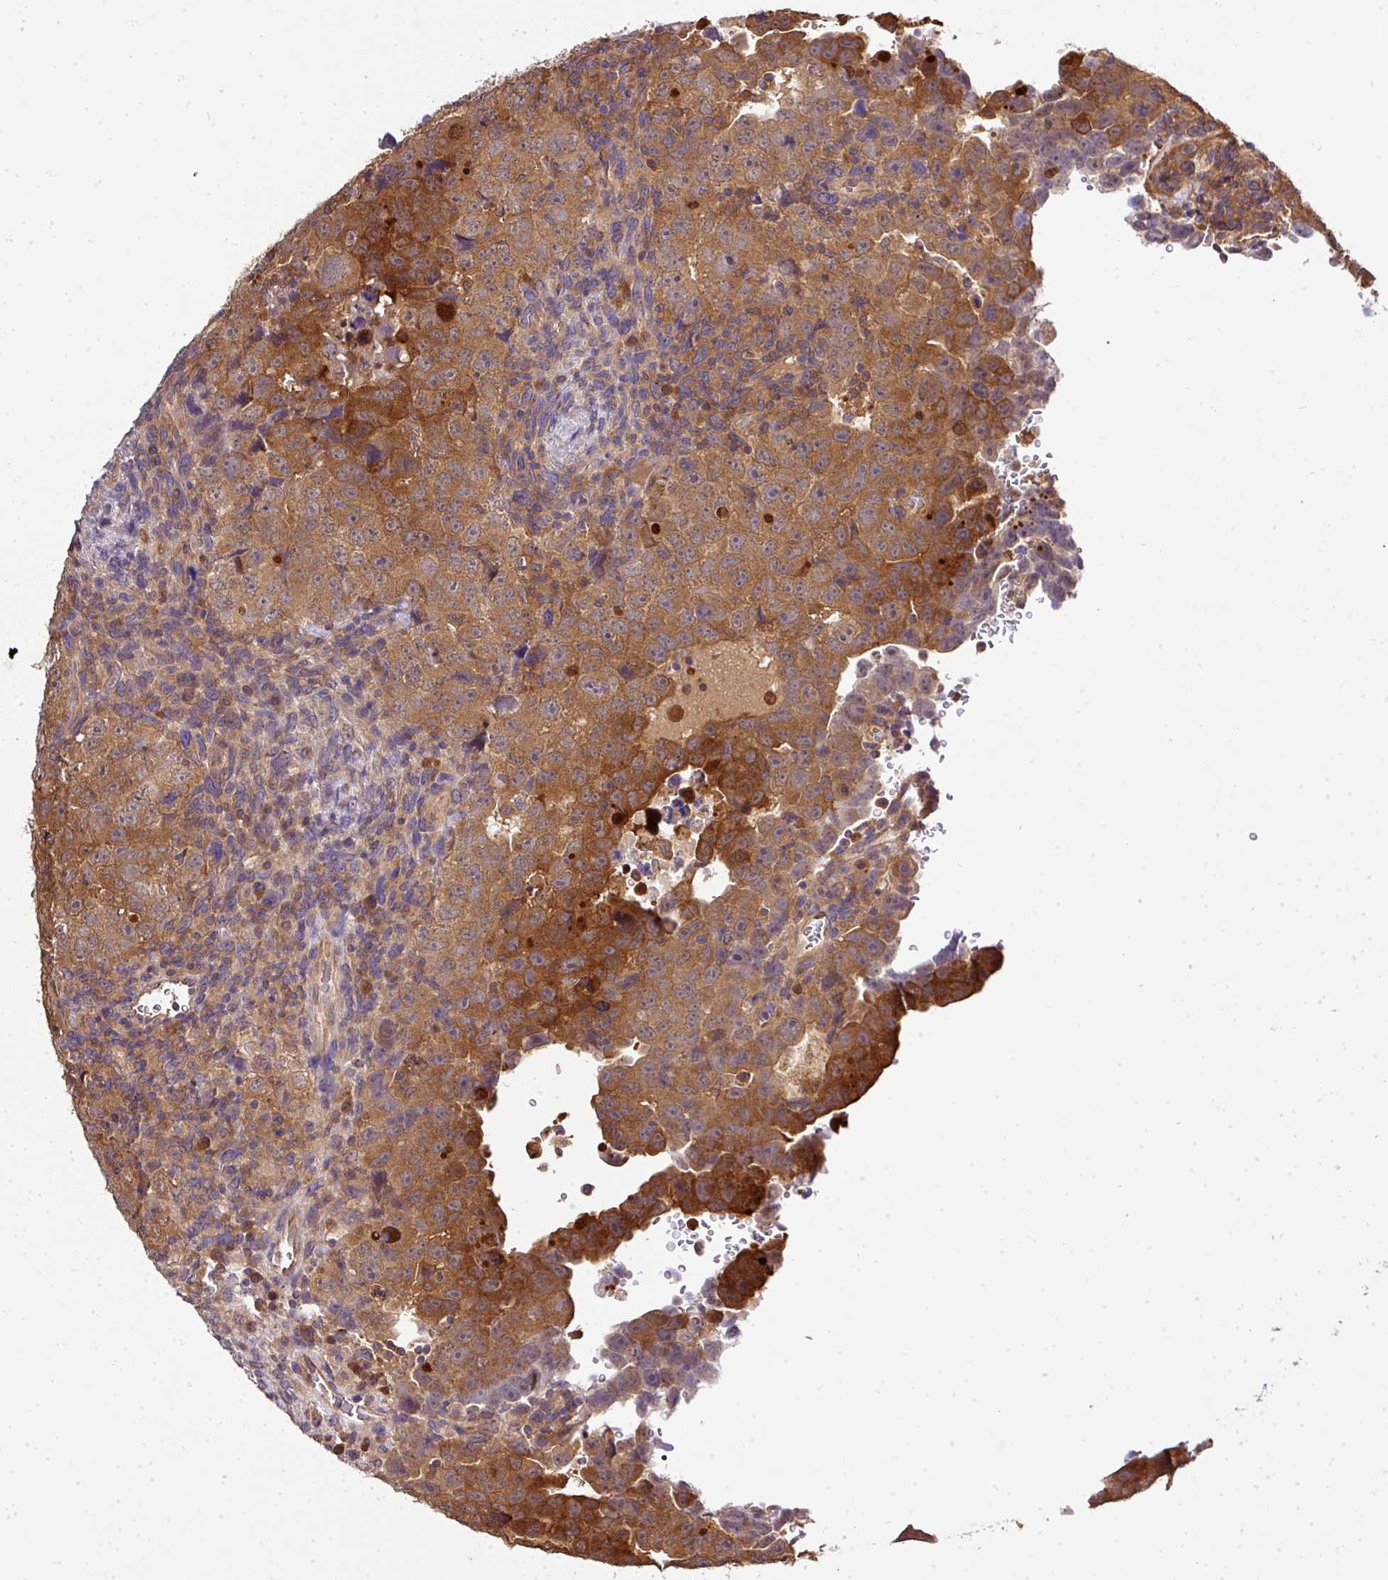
{"staining": {"intensity": "moderate", "quantity": ">75%", "location": "cytoplasmic/membranous"}, "tissue": "testis cancer", "cell_type": "Tumor cells", "image_type": "cancer", "snomed": [{"axis": "morphology", "description": "Carcinoma, Embryonal, NOS"}, {"axis": "topography", "description": "Testis"}], "caption": "The image exhibits staining of embryonal carcinoma (testis), revealing moderate cytoplasmic/membranous protein staining (brown color) within tumor cells.", "gene": "TMEM107", "patient": {"sex": "male", "age": 24}}